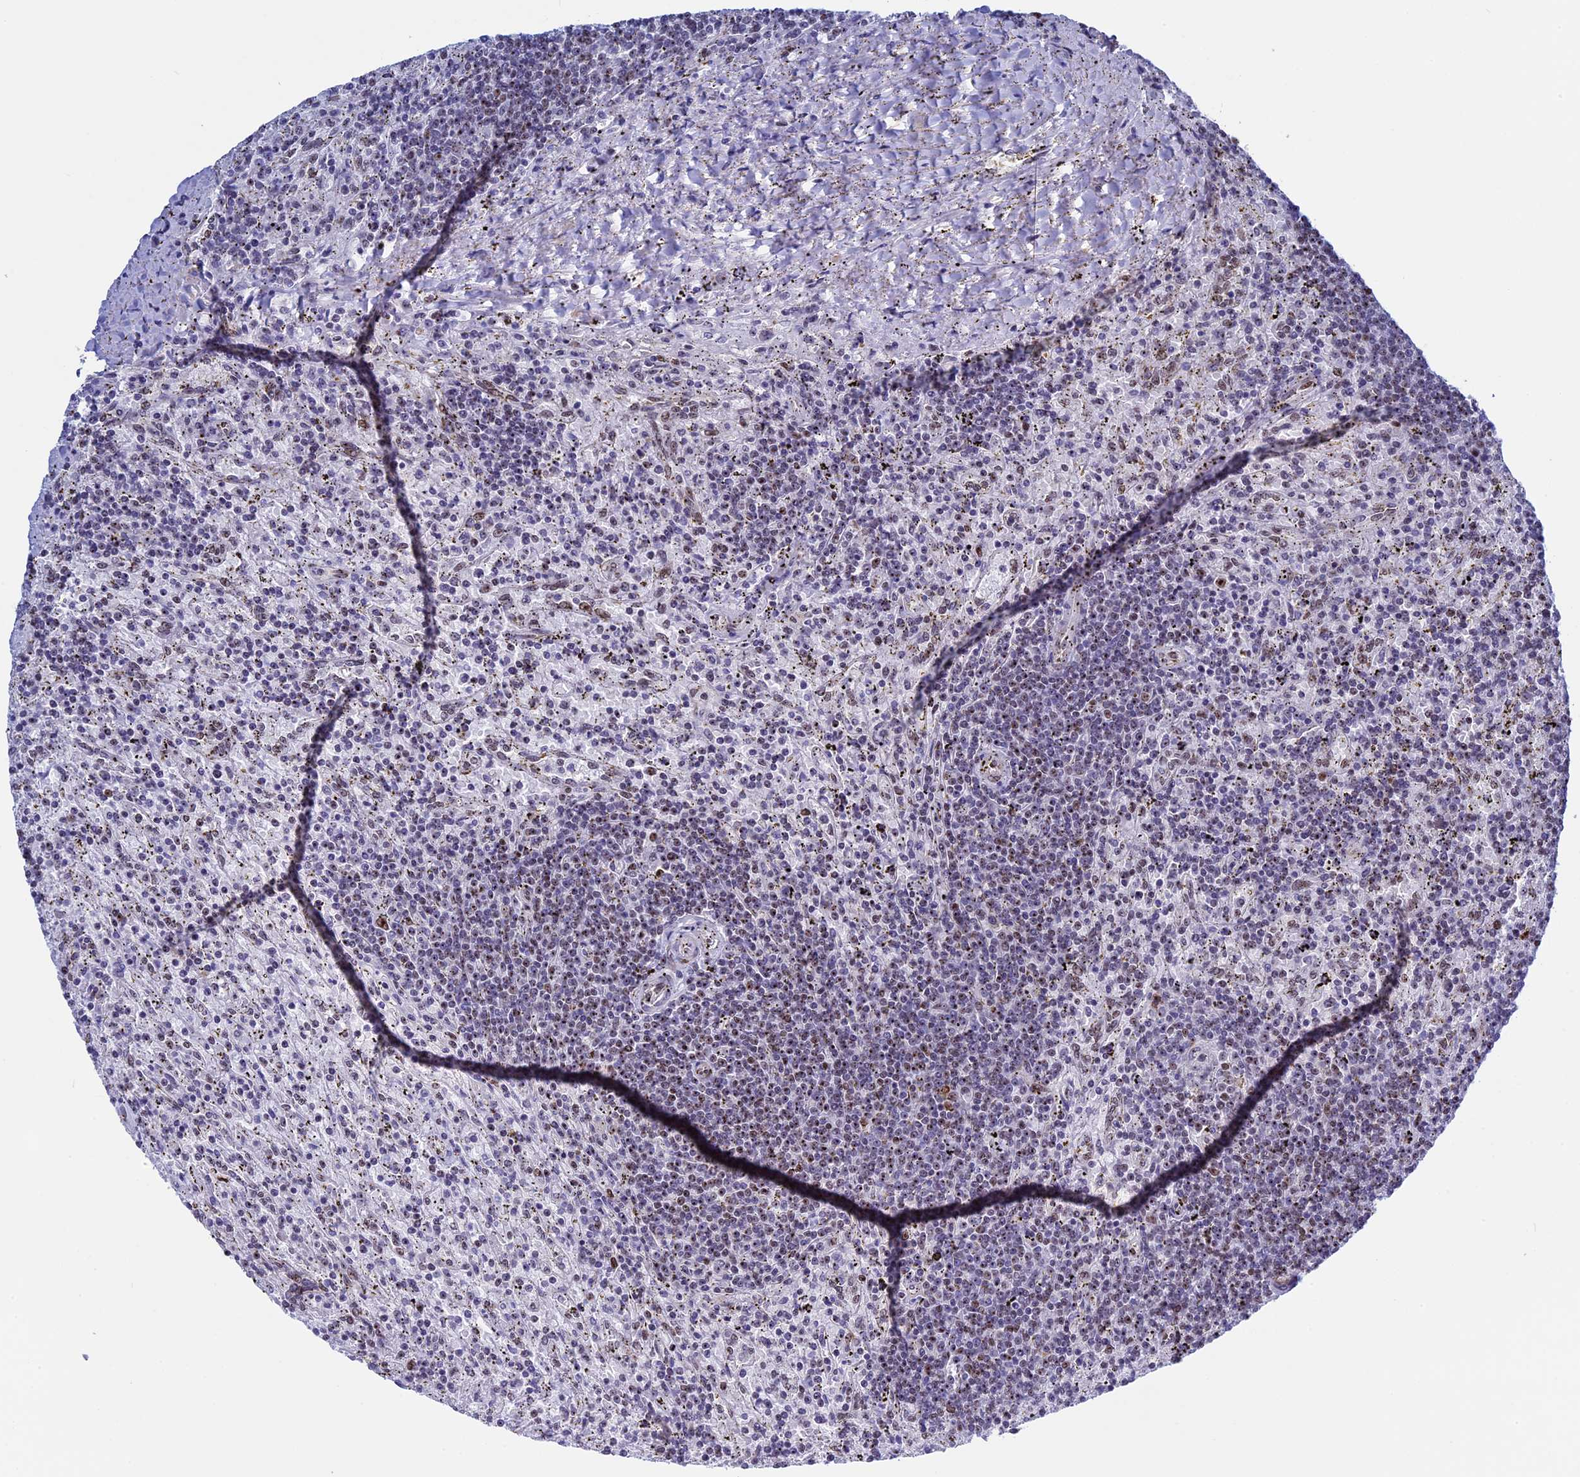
{"staining": {"intensity": "moderate", "quantity": "<25%", "location": "nuclear"}, "tissue": "lymphoma", "cell_type": "Tumor cells", "image_type": "cancer", "snomed": [{"axis": "morphology", "description": "Malignant lymphoma, non-Hodgkin's type, Low grade"}, {"axis": "topography", "description": "Spleen"}], "caption": "Protein expression analysis of malignant lymphoma, non-Hodgkin's type (low-grade) displays moderate nuclear positivity in about <25% of tumor cells.", "gene": "CCDC86", "patient": {"sex": "male", "age": 76}}